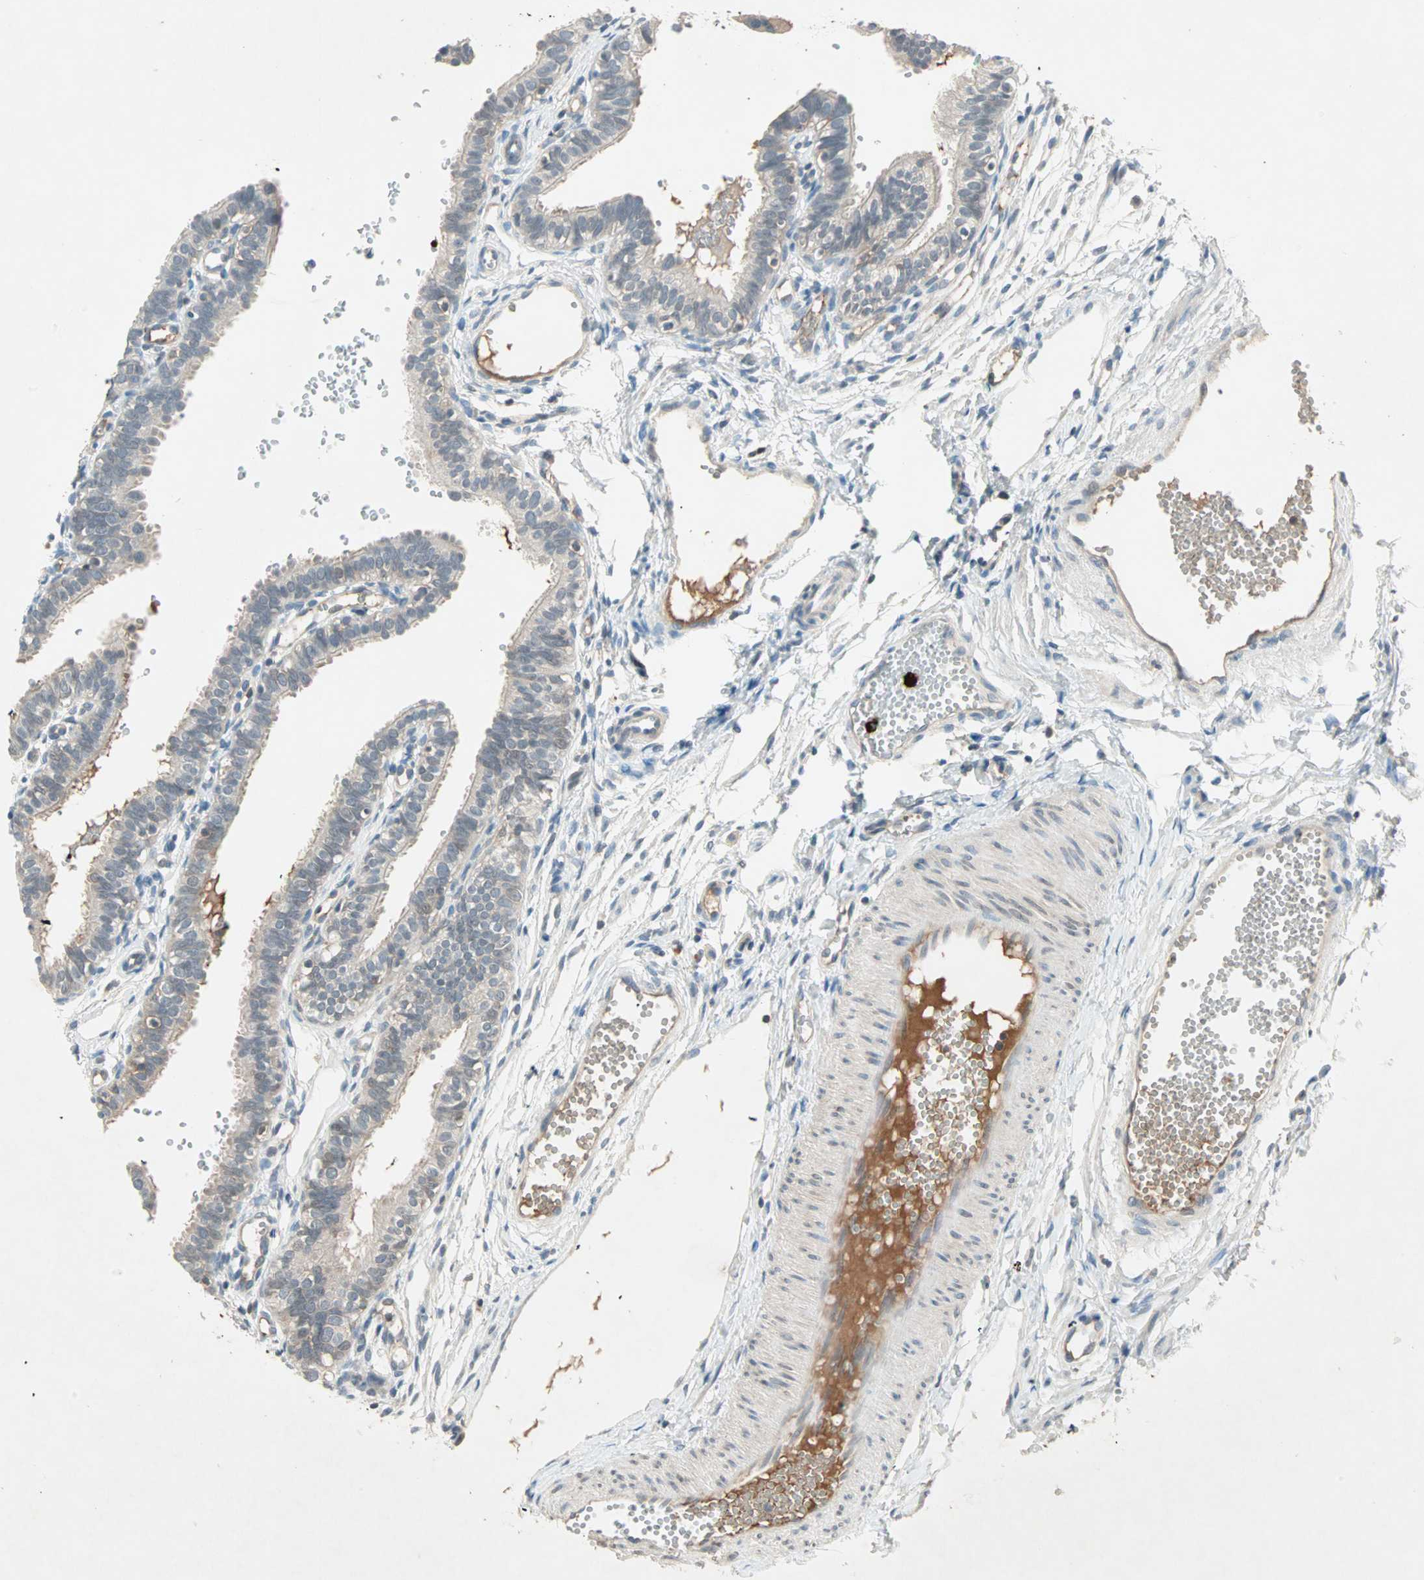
{"staining": {"intensity": "moderate", "quantity": ">75%", "location": "cytoplasmic/membranous"}, "tissue": "fallopian tube", "cell_type": "Glandular cells", "image_type": "normal", "snomed": [{"axis": "morphology", "description": "Normal tissue, NOS"}, {"axis": "topography", "description": "Fallopian tube"}, {"axis": "topography", "description": "Placenta"}], "caption": "Immunohistochemical staining of unremarkable fallopian tube shows moderate cytoplasmic/membranous protein staining in about >75% of glandular cells. Nuclei are stained in blue.", "gene": "TEC", "patient": {"sex": "female", "age": 34}}